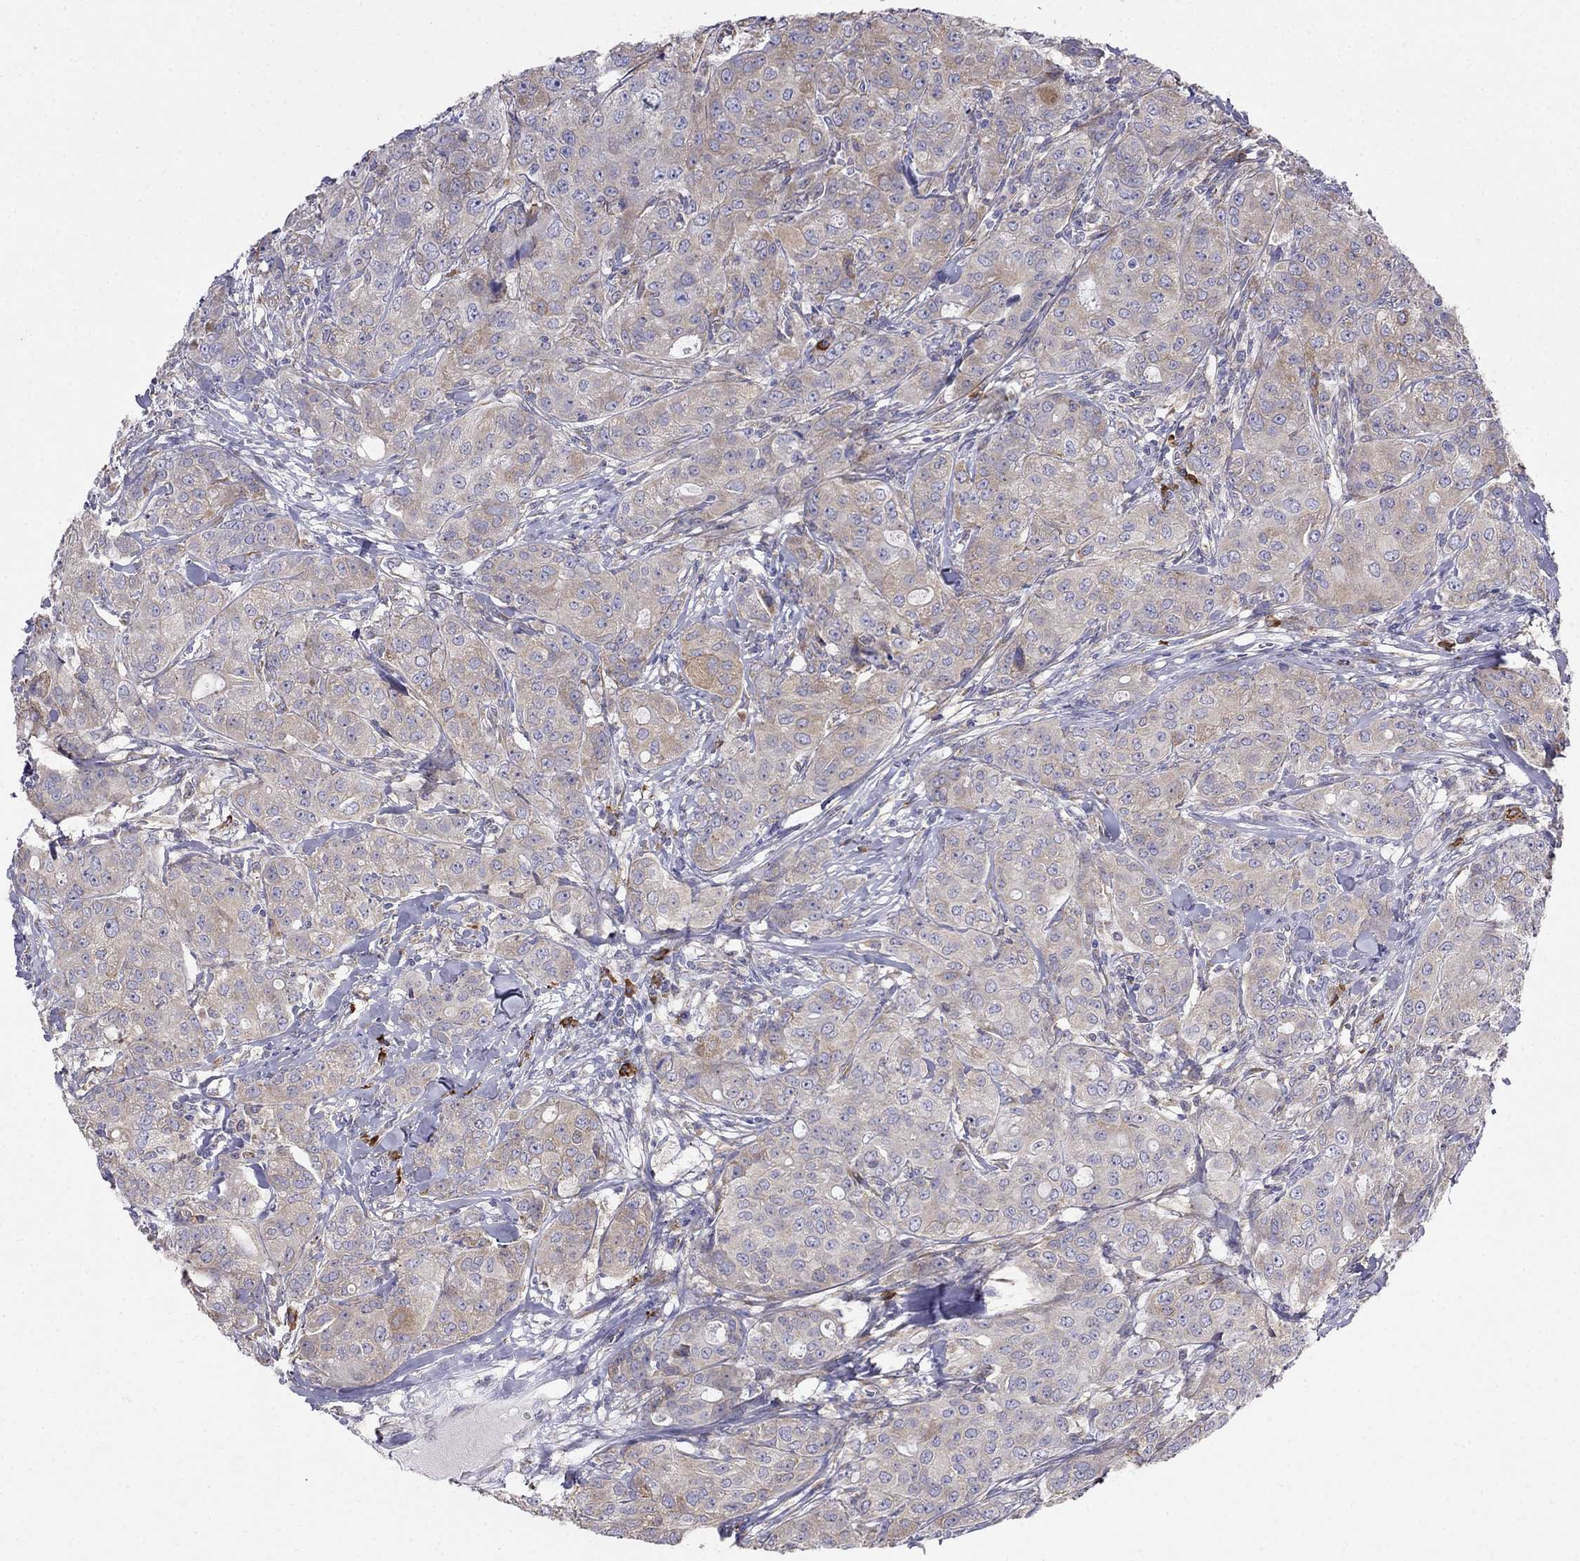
{"staining": {"intensity": "moderate", "quantity": "<25%", "location": "cytoplasmic/membranous"}, "tissue": "breast cancer", "cell_type": "Tumor cells", "image_type": "cancer", "snomed": [{"axis": "morphology", "description": "Duct carcinoma"}, {"axis": "topography", "description": "Breast"}], "caption": "Immunohistochemistry (IHC) of breast intraductal carcinoma demonstrates low levels of moderate cytoplasmic/membranous staining in about <25% of tumor cells.", "gene": "LONRF2", "patient": {"sex": "female", "age": 43}}